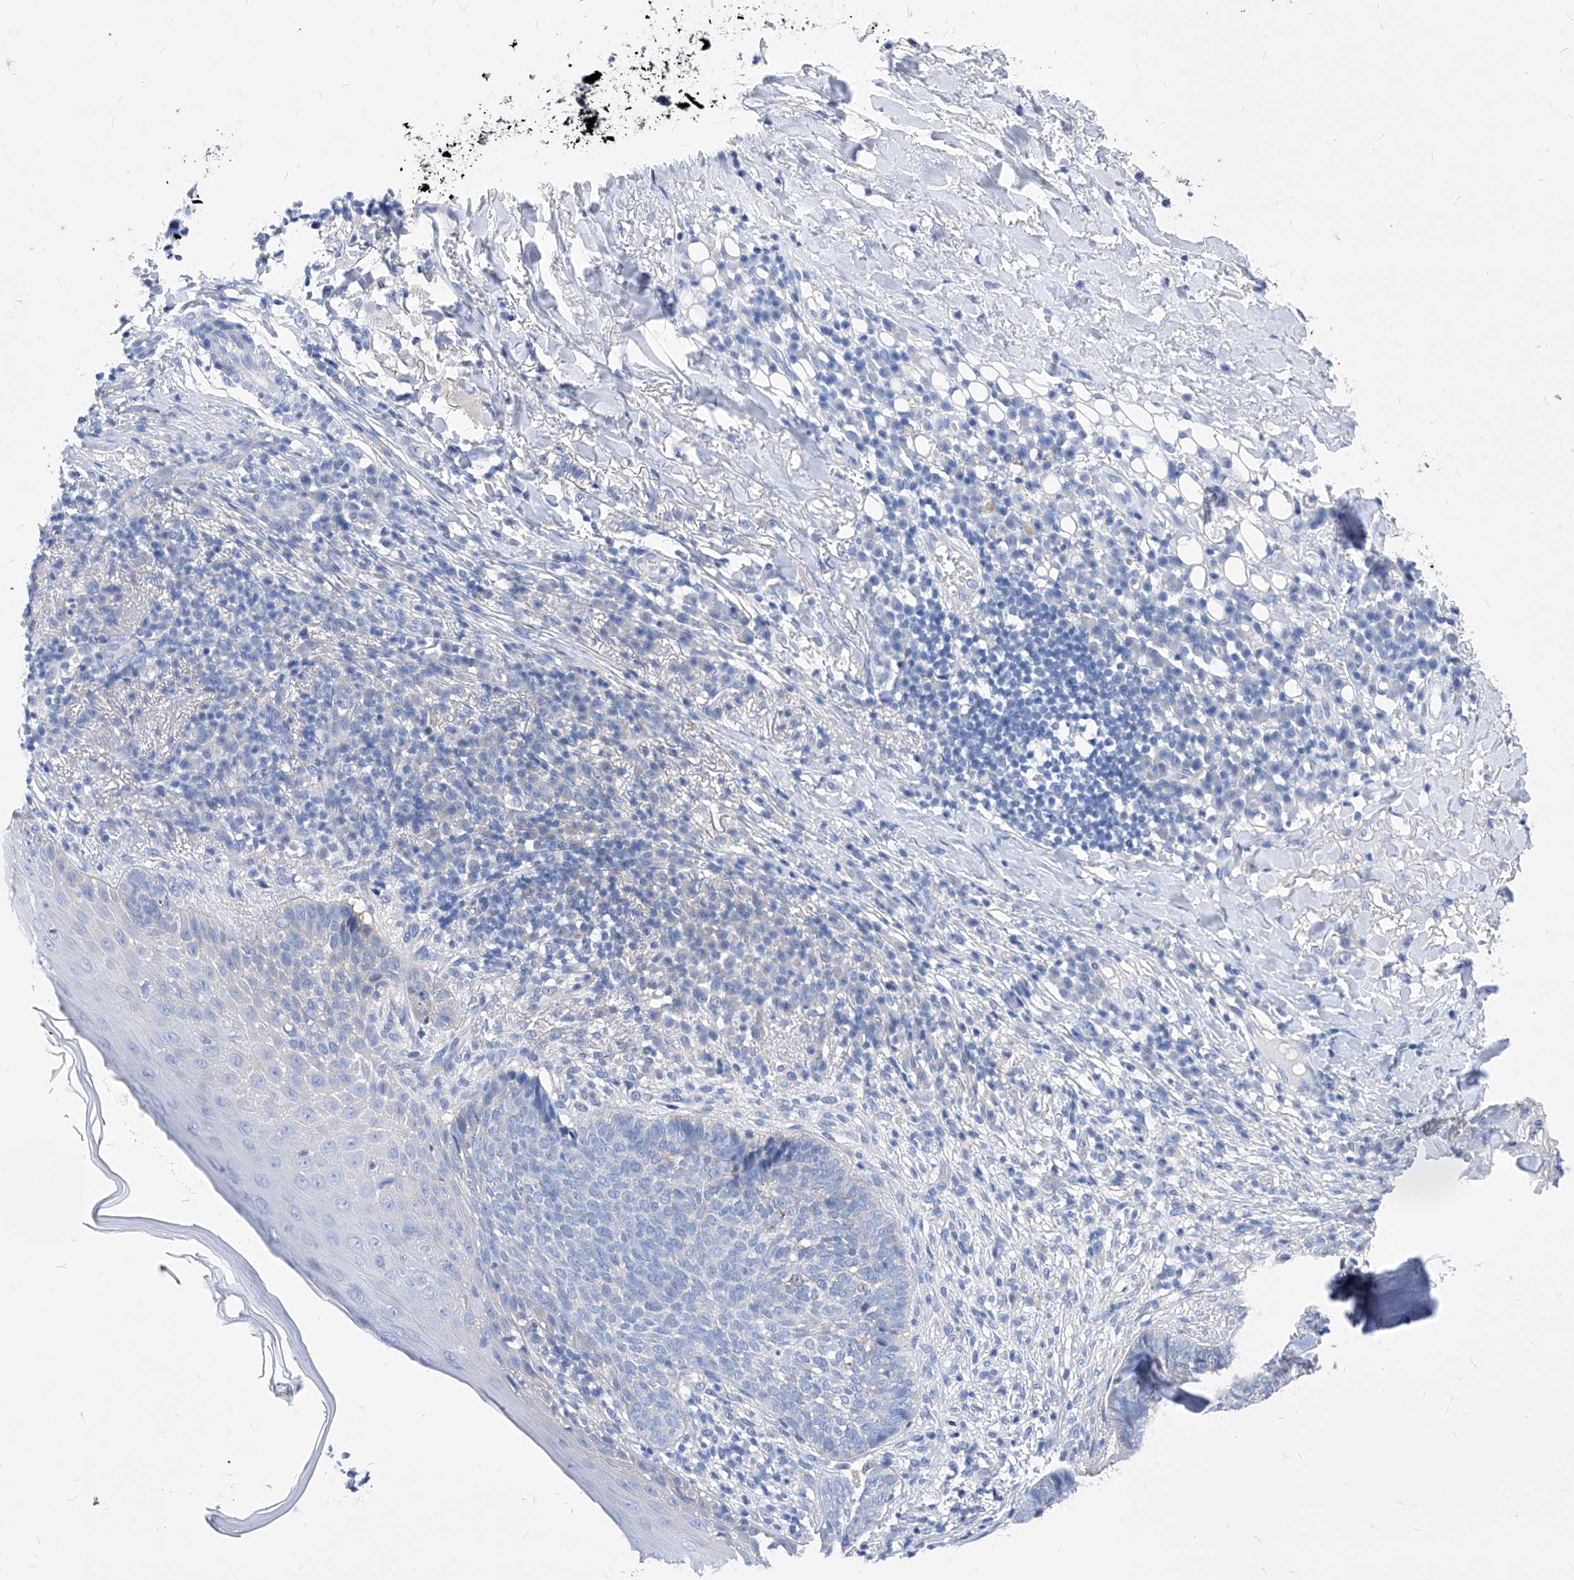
{"staining": {"intensity": "negative", "quantity": "none", "location": "none"}, "tissue": "skin cancer", "cell_type": "Tumor cells", "image_type": "cancer", "snomed": [{"axis": "morphology", "description": "Basal cell carcinoma"}, {"axis": "topography", "description": "Skin"}], "caption": "A micrograph of human basal cell carcinoma (skin) is negative for staining in tumor cells.", "gene": "XPNPEP1", "patient": {"sex": "male", "age": 85}}